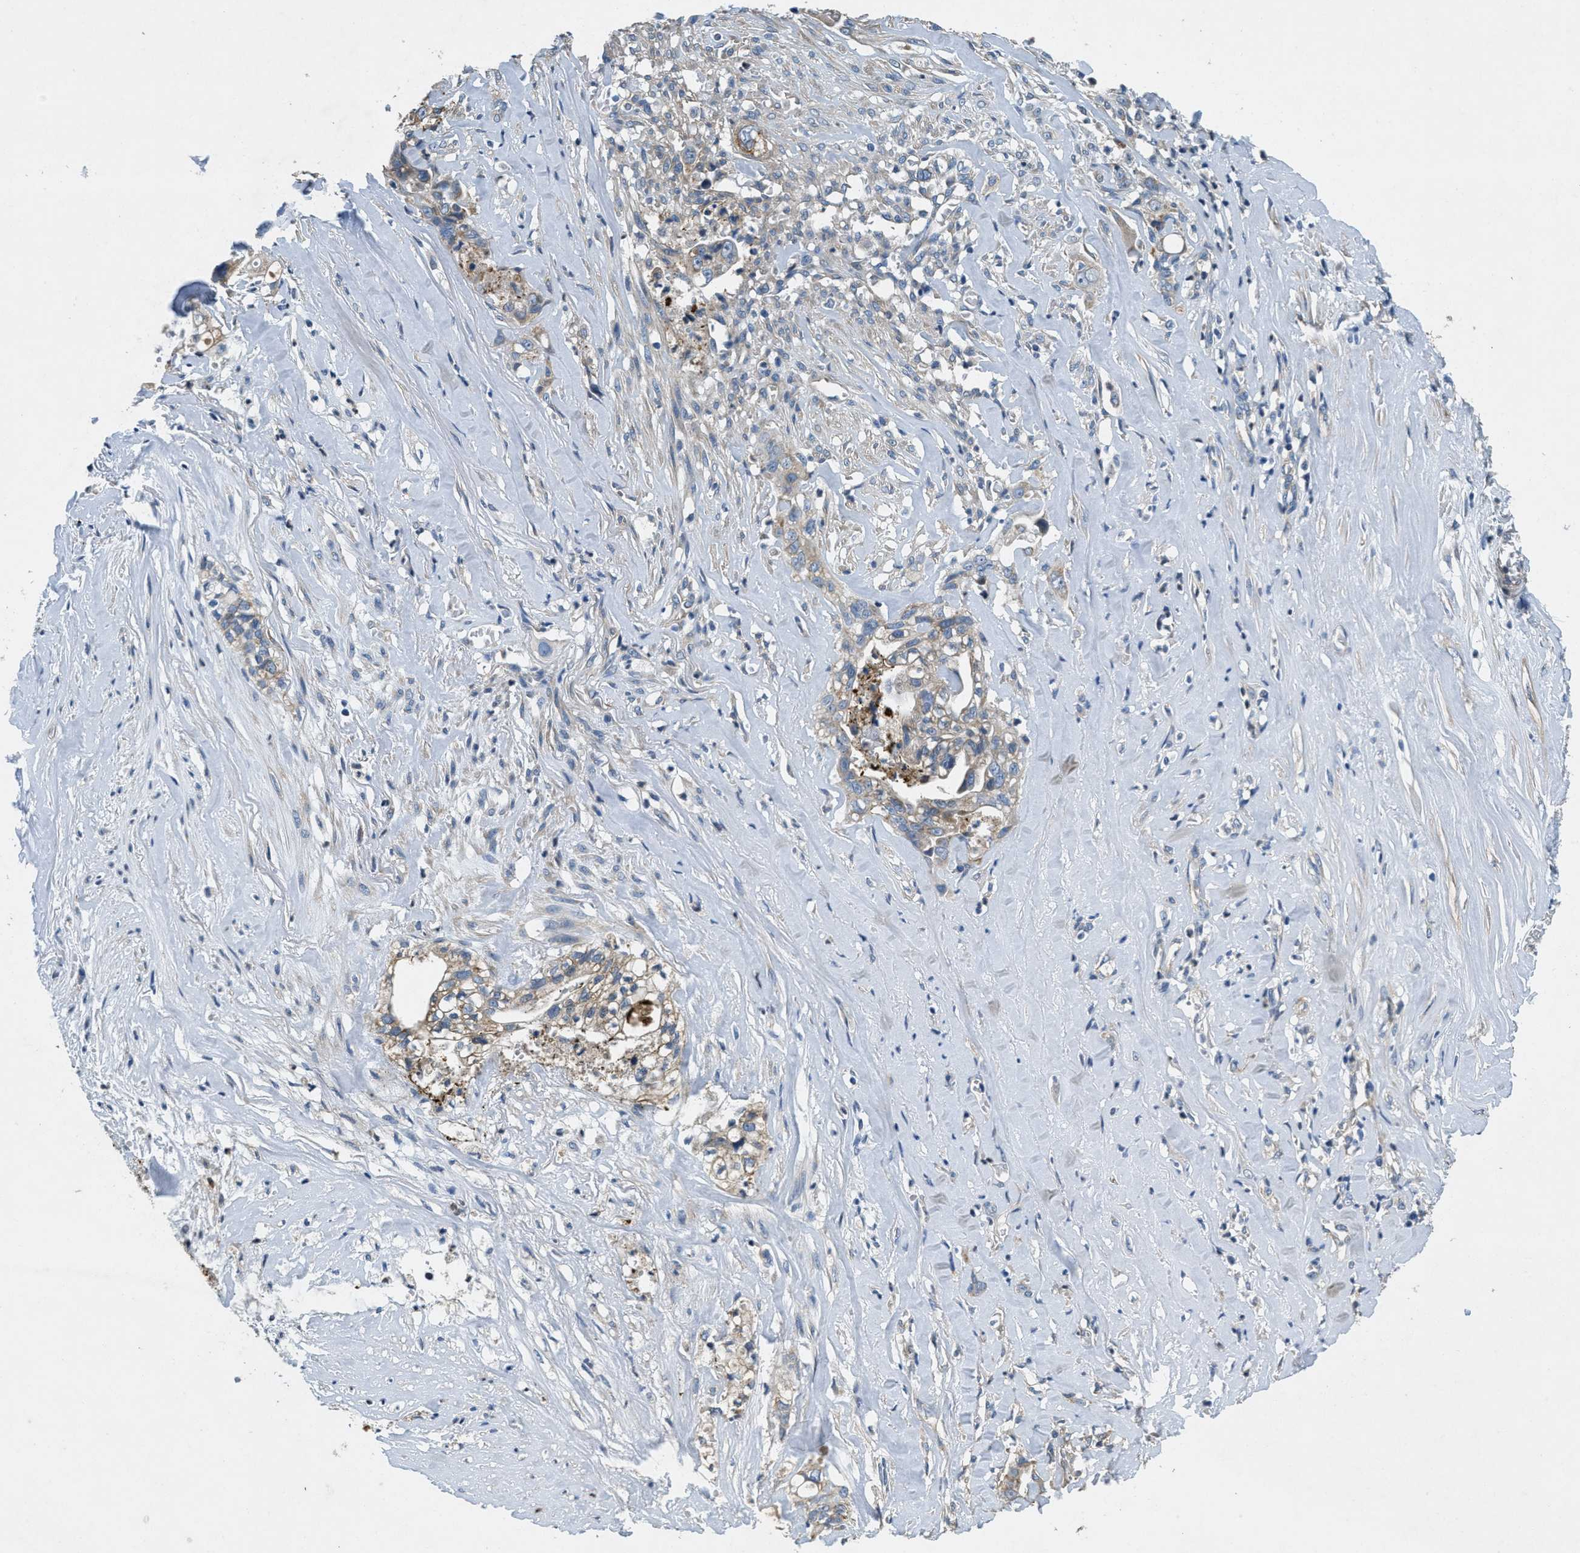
{"staining": {"intensity": "weak", "quantity": "<25%", "location": "cytoplasmic/membranous"}, "tissue": "liver cancer", "cell_type": "Tumor cells", "image_type": "cancer", "snomed": [{"axis": "morphology", "description": "Cholangiocarcinoma"}, {"axis": "topography", "description": "Liver"}], "caption": "Protein analysis of liver cancer (cholangiocarcinoma) demonstrates no significant staining in tumor cells. (DAB (3,3'-diaminobenzidine) immunohistochemistry, high magnification).", "gene": "TOMM70", "patient": {"sex": "female", "age": 70}}